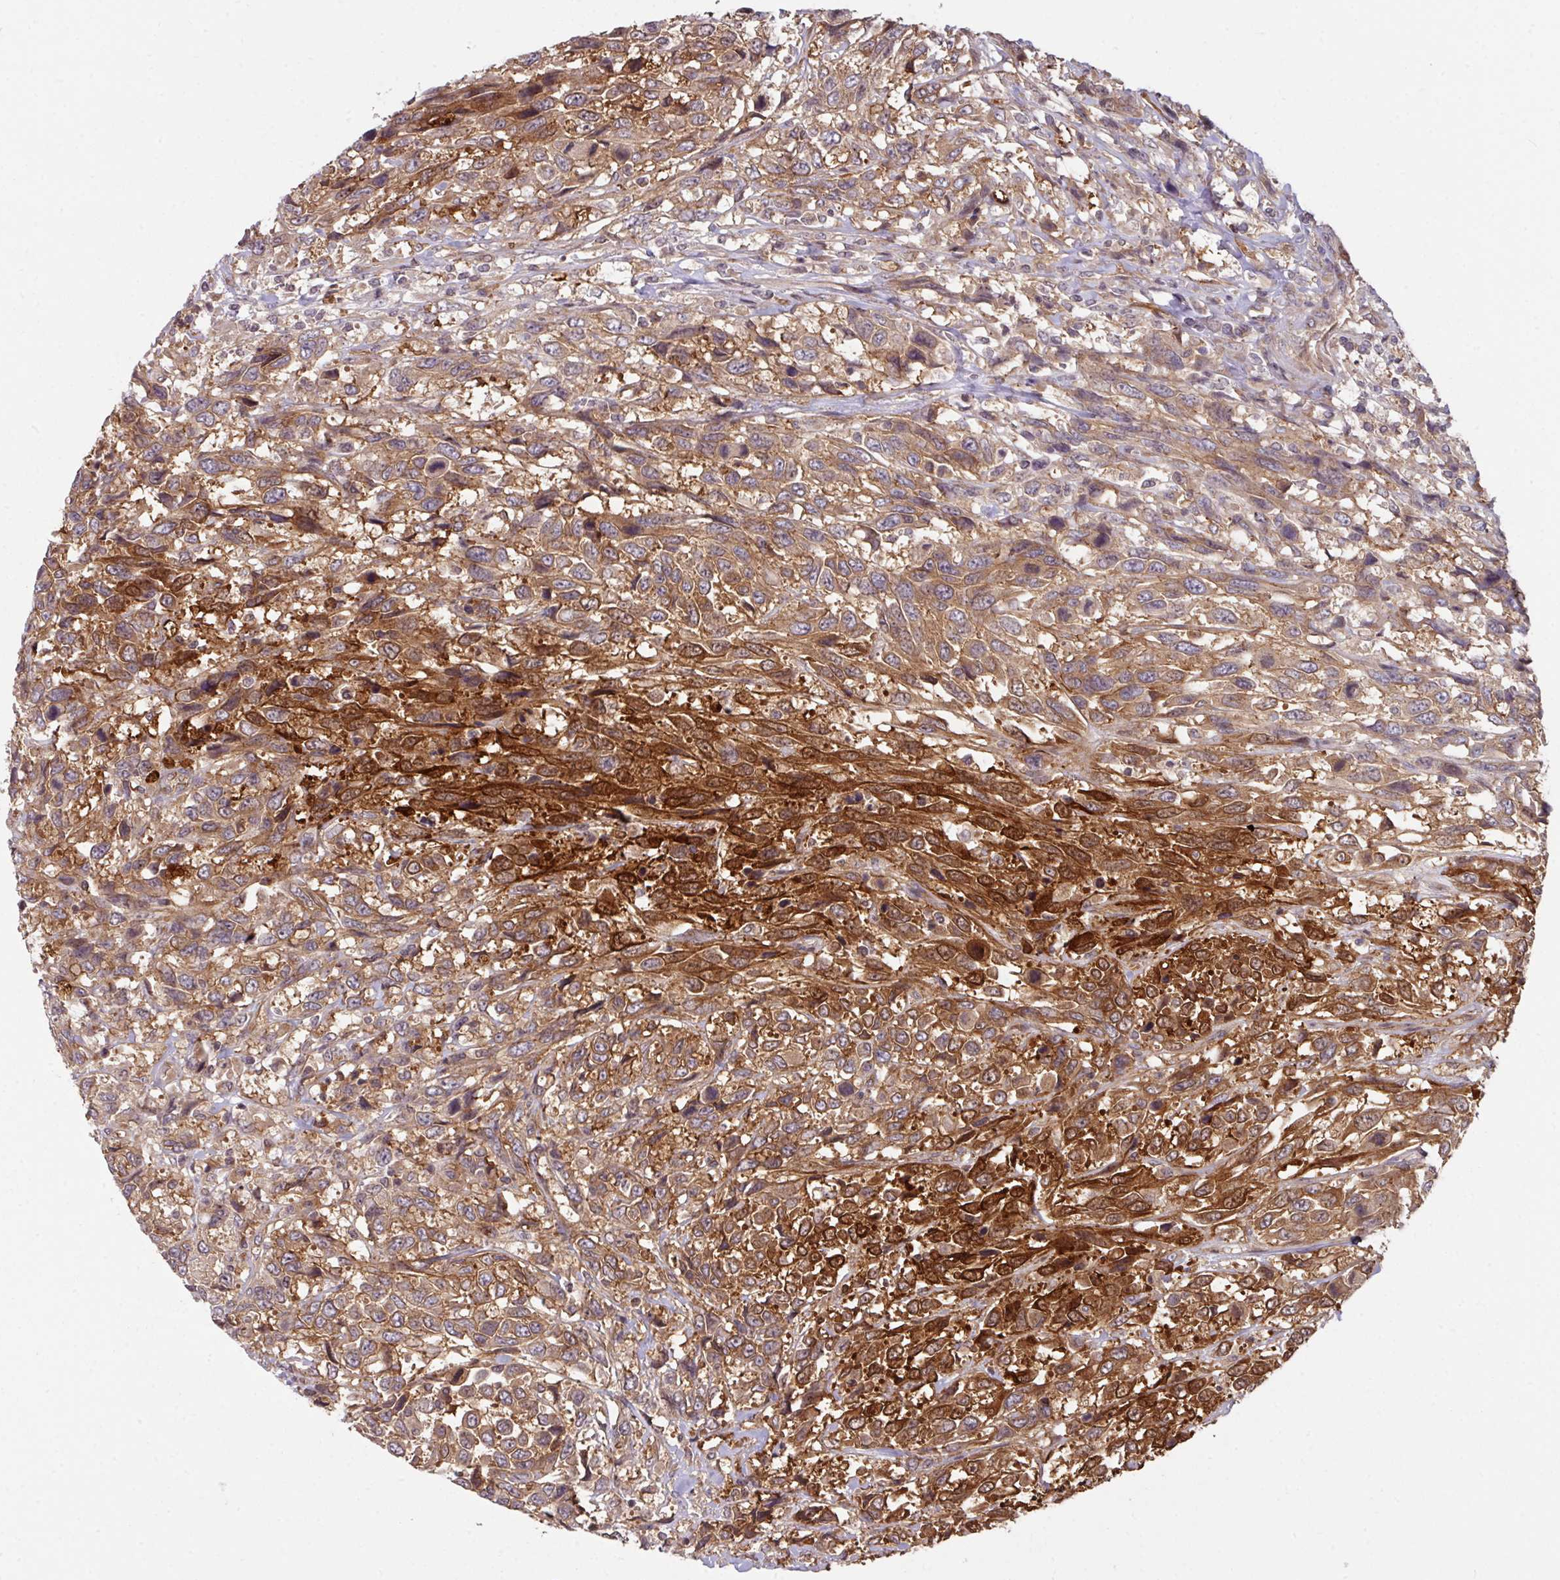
{"staining": {"intensity": "strong", "quantity": "25%-75%", "location": "cytoplasmic/membranous"}, "tissue": "urothelial cancer", "cell_type": "Tumor cells", "image_type": "cancer", "snomed": [{"axis": "morphology", "description": "Urothelial carcinoma, High grade"}, {"axis": "topography", "description": "Urinary bladder"}], "caption": "Immunohistochemistry (IHC) histopathology image of human high-grade urothelial carcinoma stained for a protein (brown), which exhibits high levels of strong cytoplasmic/membranous staining in approximately 25%-75% of tumor cells.", "gene": "CYFIP2", "patient": {"sex": "female", "age": 70}}